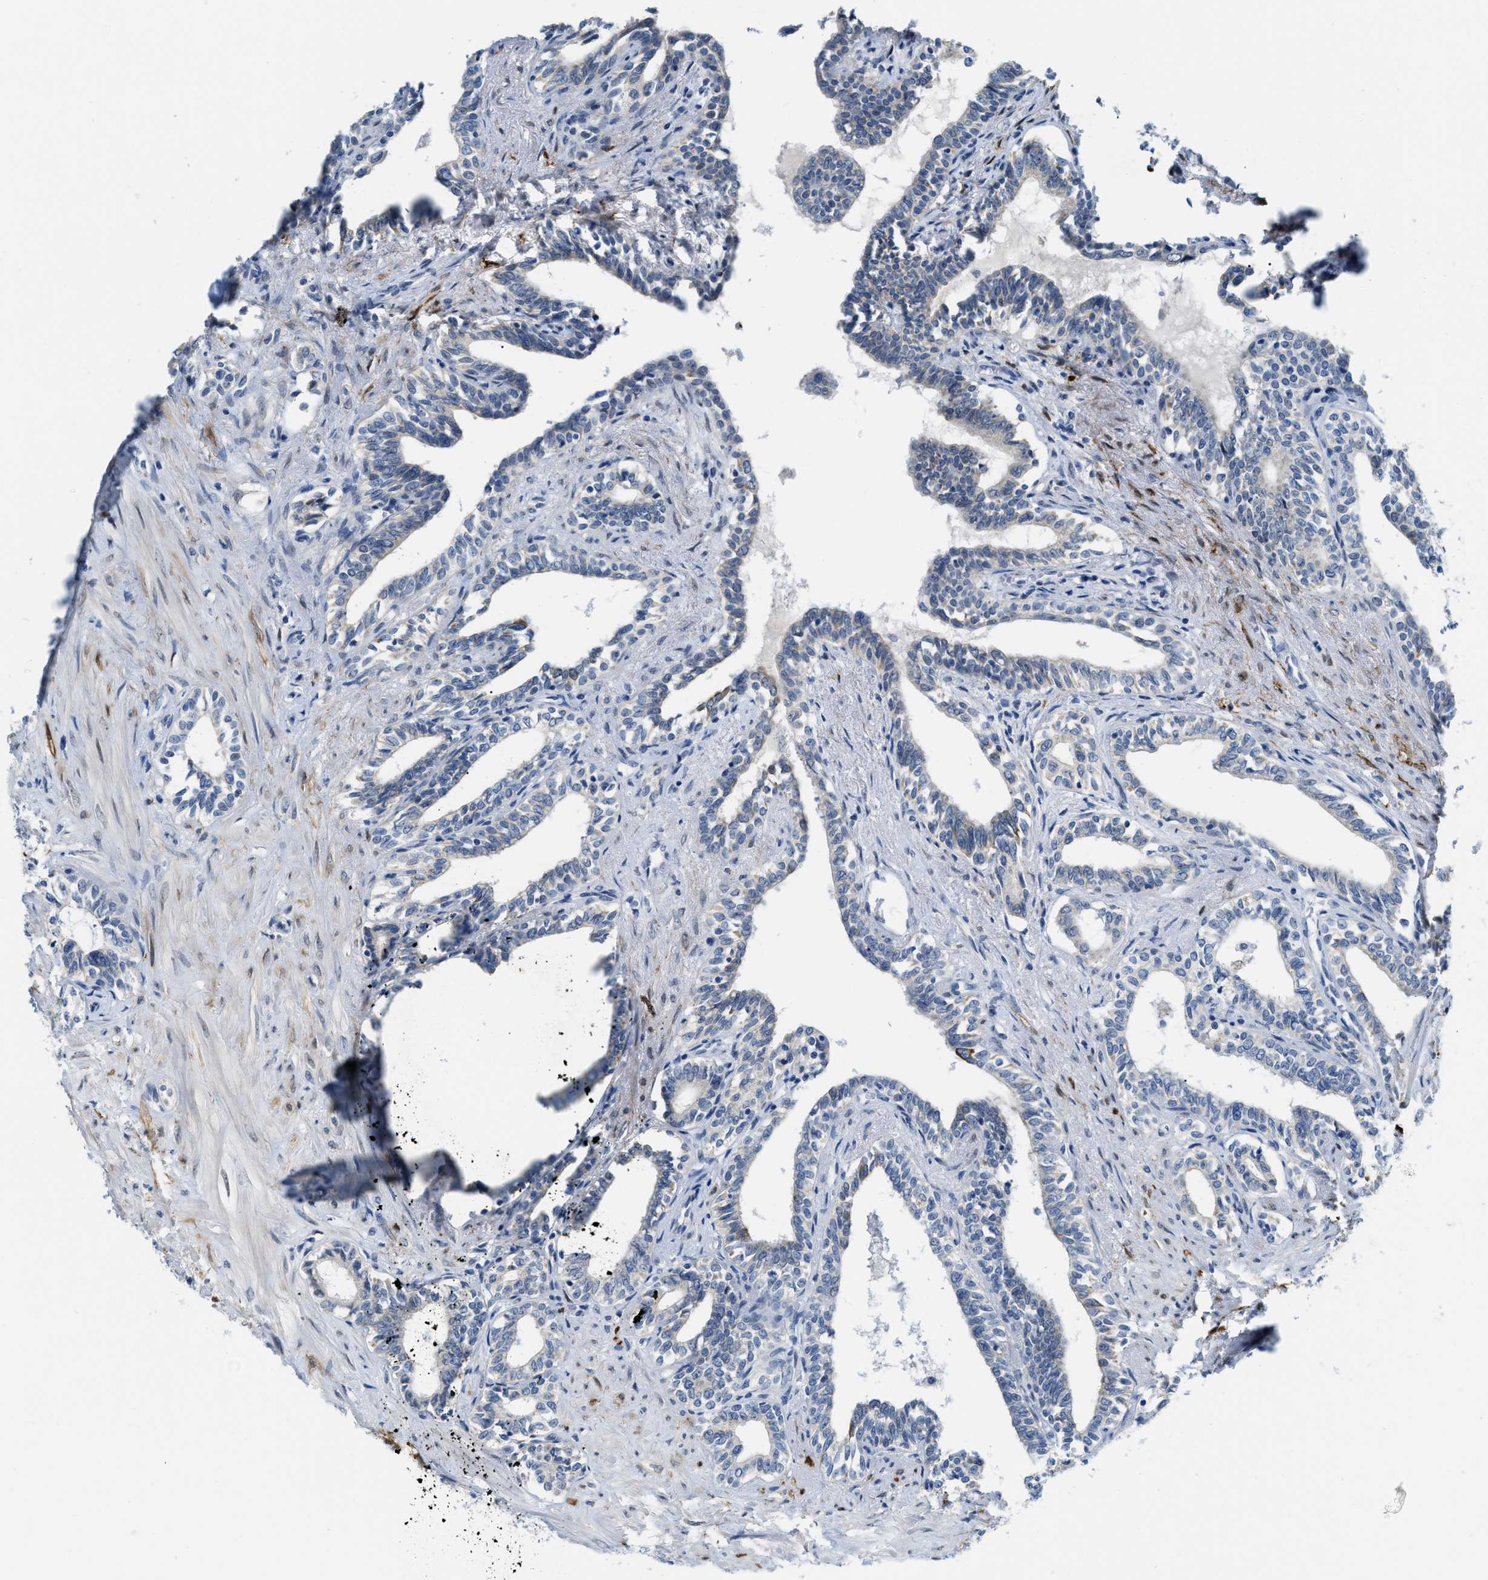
{"staining": {"intensity": "negative", "quantity": "none", "location": "none"}, "tissue": "seminal vesicle", "cell_type": "Glandular cells", "image_type": "normal", "snomed": [{"axis": "morphology", "description": "Normal tissue, NOS"}, {"axis": "morphology", "description": "Adenocarcinoma, High grade"}, {"axis": "topography", "description": "Prostate"}, {"axis": "topography", "description": "Seminal veicle"}], "caption": "Glandular cells show no significant protein expression in unremarkable seminal vesicle.", "gene": "PHRF1", "patient": {"sex": "male", "age": 55}}